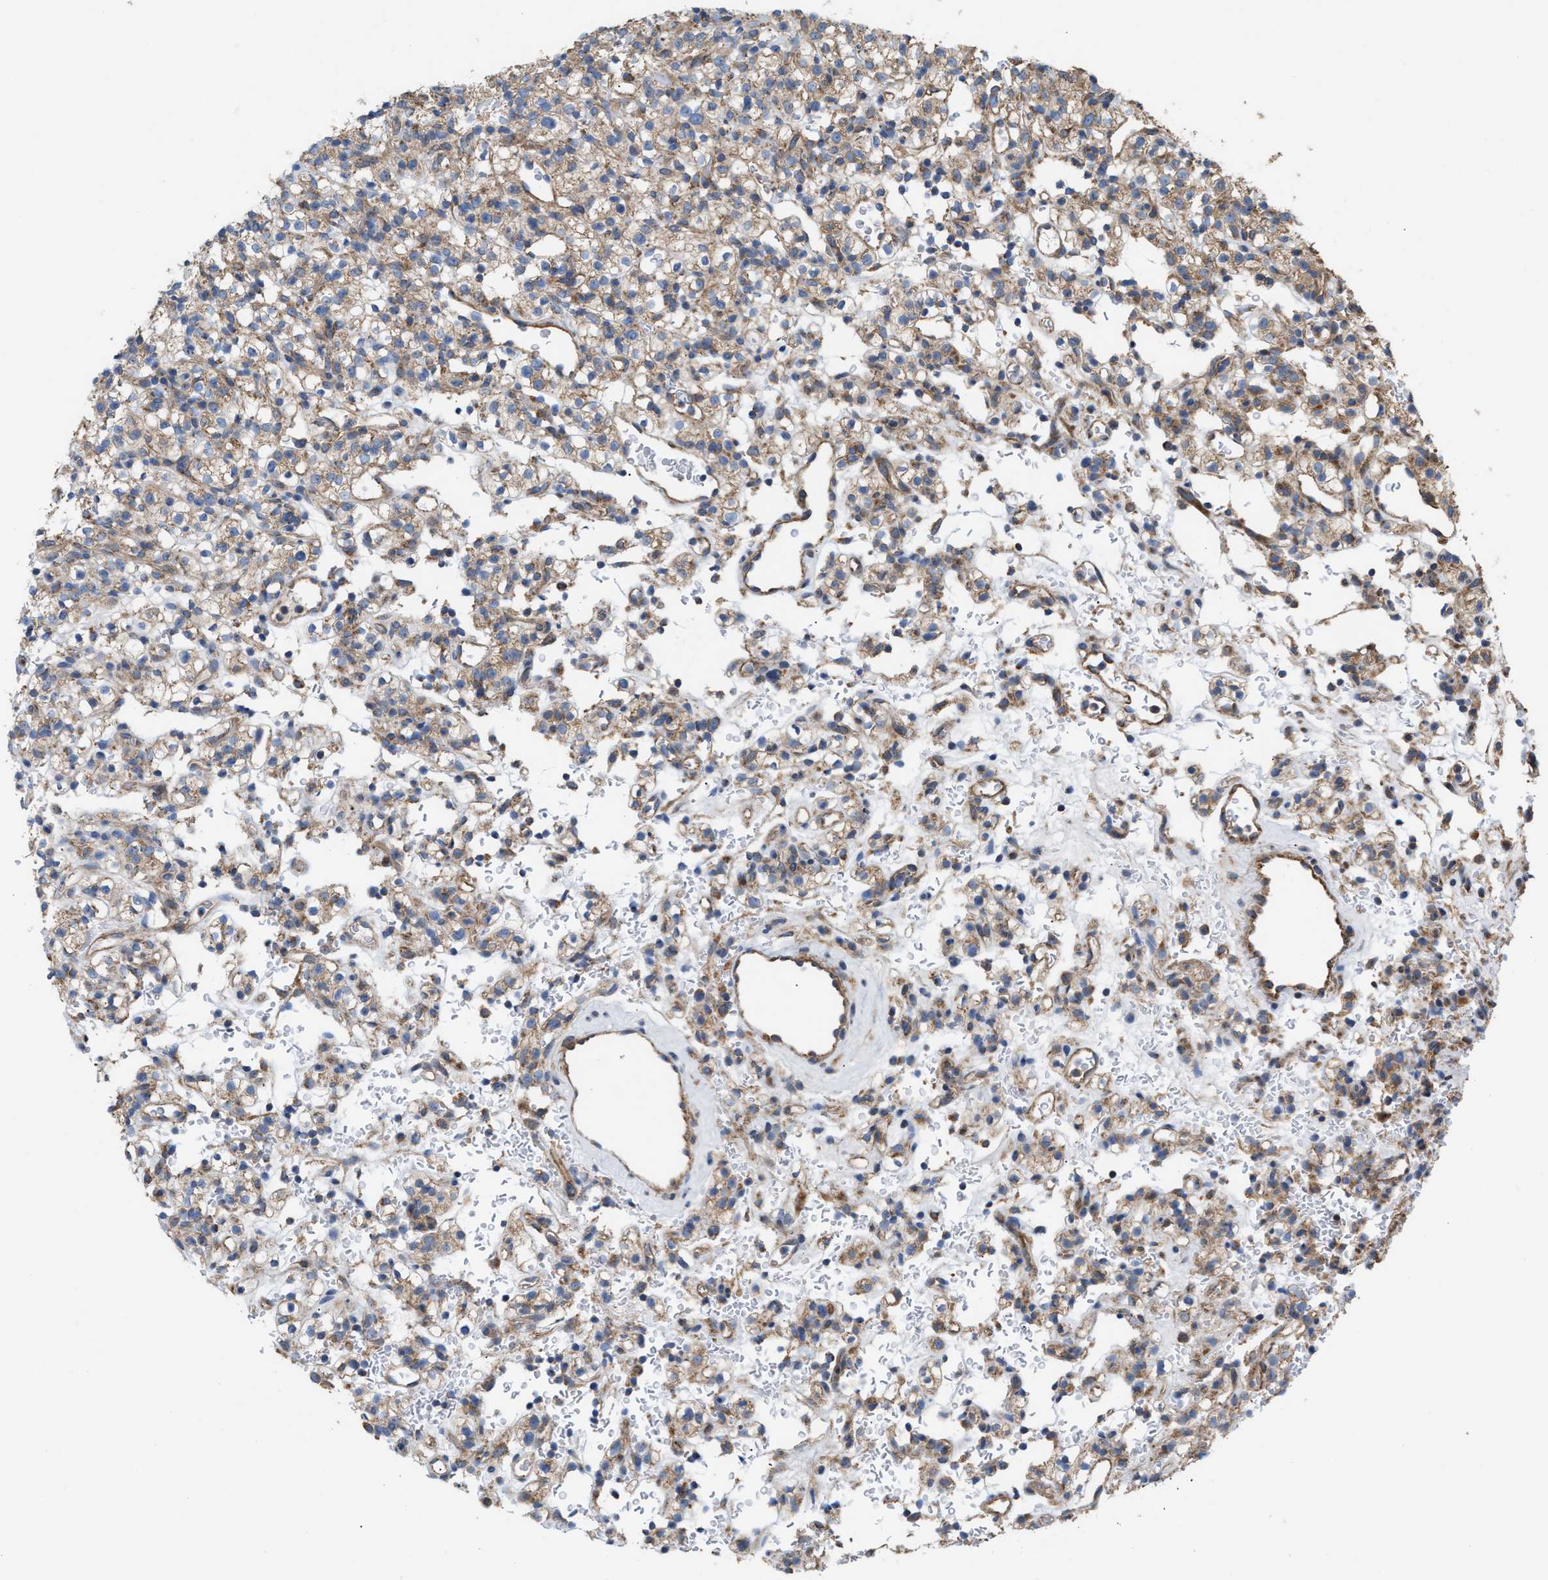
{"staining": {"intensity": "weak", "quantity": ">75%", "location": "cytoplasmic/membranous"}, "tissue": "renal cancer", "cell_type": "Tumor cells", "image_type": "cancer", "snomed": [{"axis": "morphology", "description": "Normal tissue, NOS"}, {"axis": "morphology", "description": "Adenocarcinoma, NOS"}, {"axis": "topography", "description": "Kidney"}], "caption": "Human renal adenocarcinoma stained with a protein marker shows weak staining in tumor cells.", "gene": "OXSM", "patient": {"sex": "female", "age": 72}}